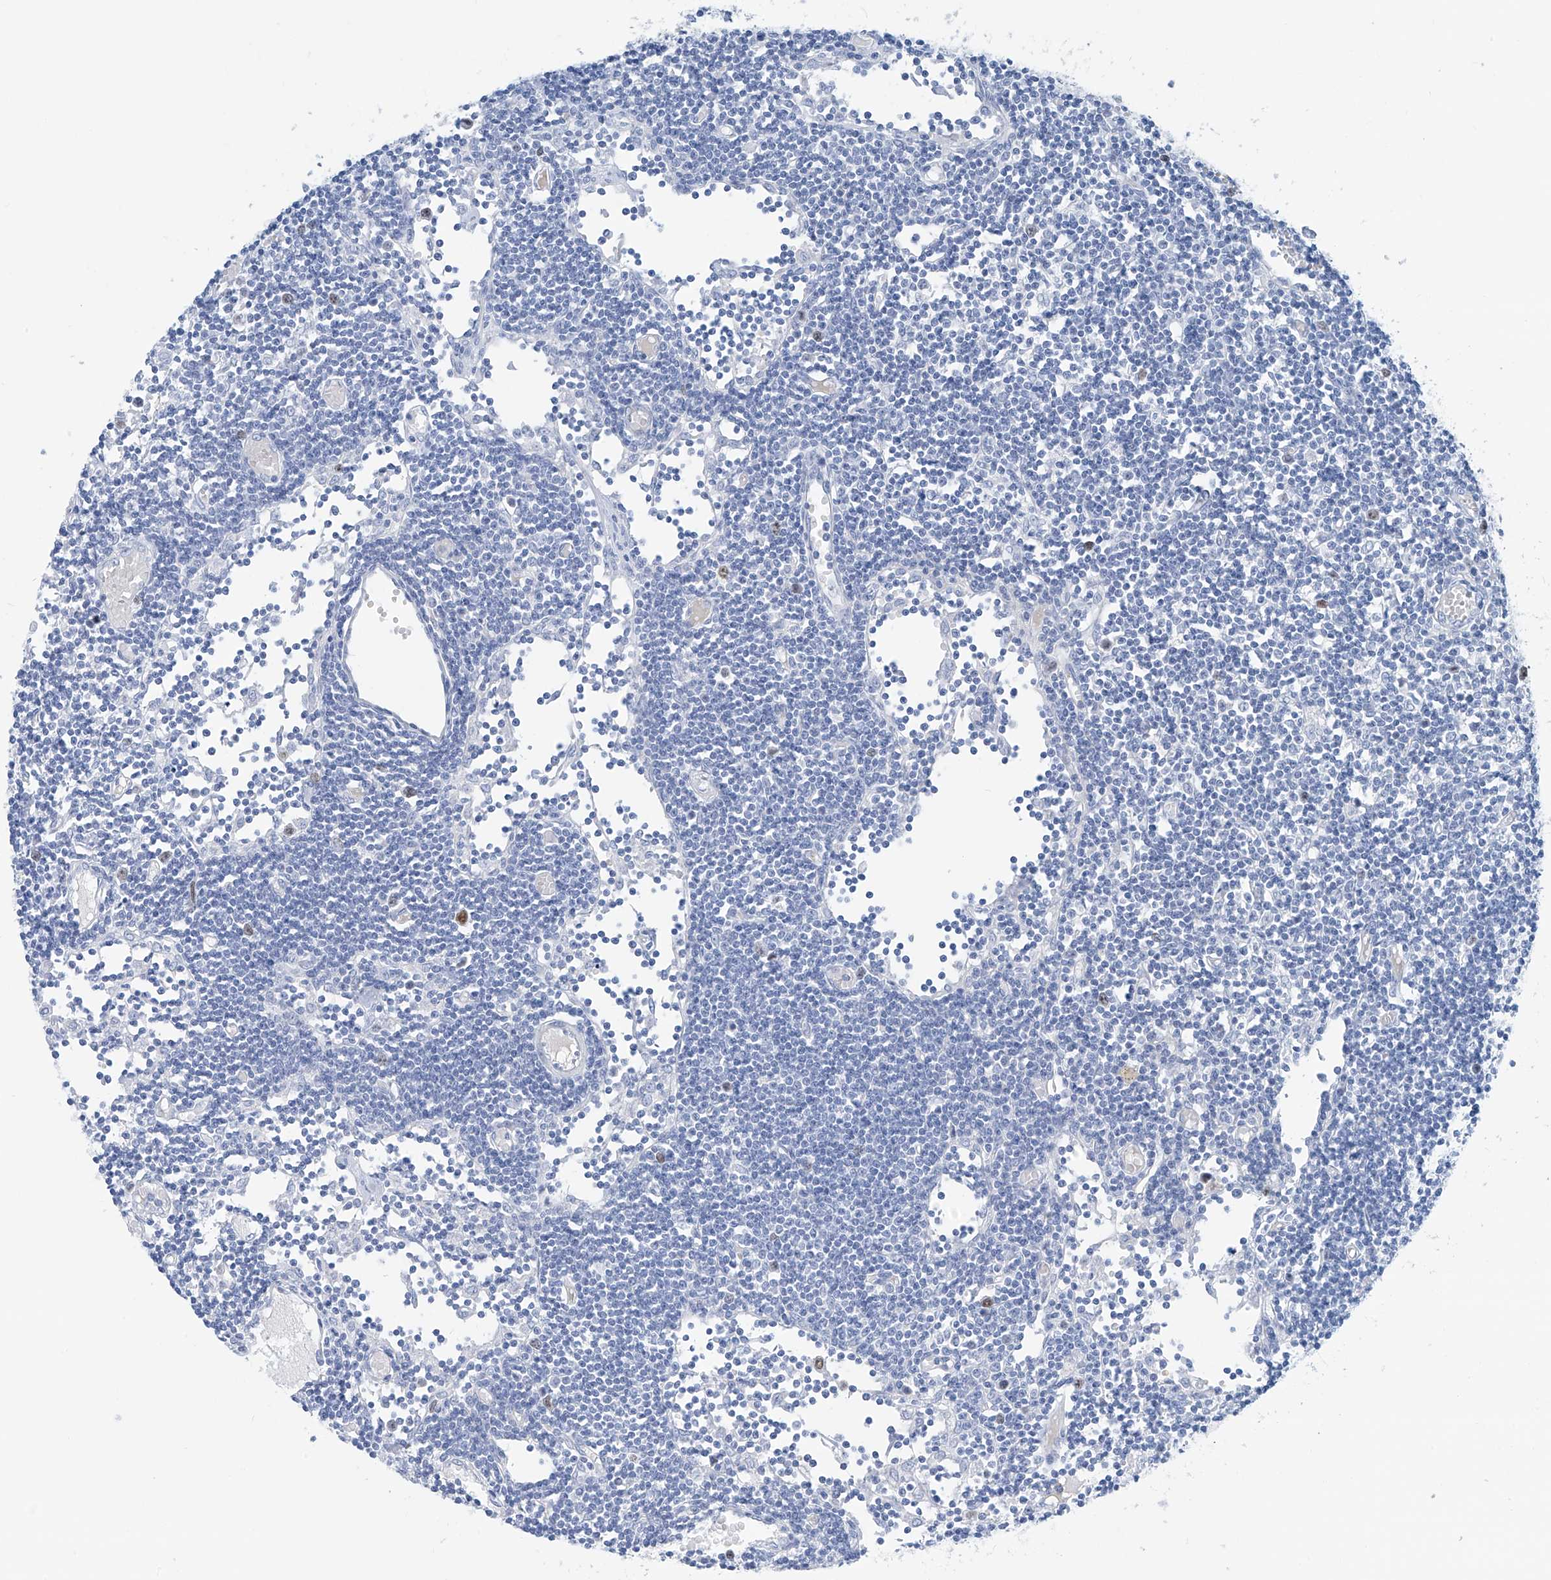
{"staining": {"intensity": "weak", "quantity": "<25%", "location": "nuclear"}, "tissue": "lymph node", "cell_type": "Germinal center cells", "image_type": "normal", "snomed": [{"axis": "morphology", "description": "Normal tissue, NOS"}, {"axis": "topography", "description": "Lymph node"}], "caption": "Immunohistochemistry image of unremarkable lymph node stained for a protein (brown), which displays no positivity in germinal center cells.", "gene": "SGO2", "patient": {"sex": "female", "age": 11}}